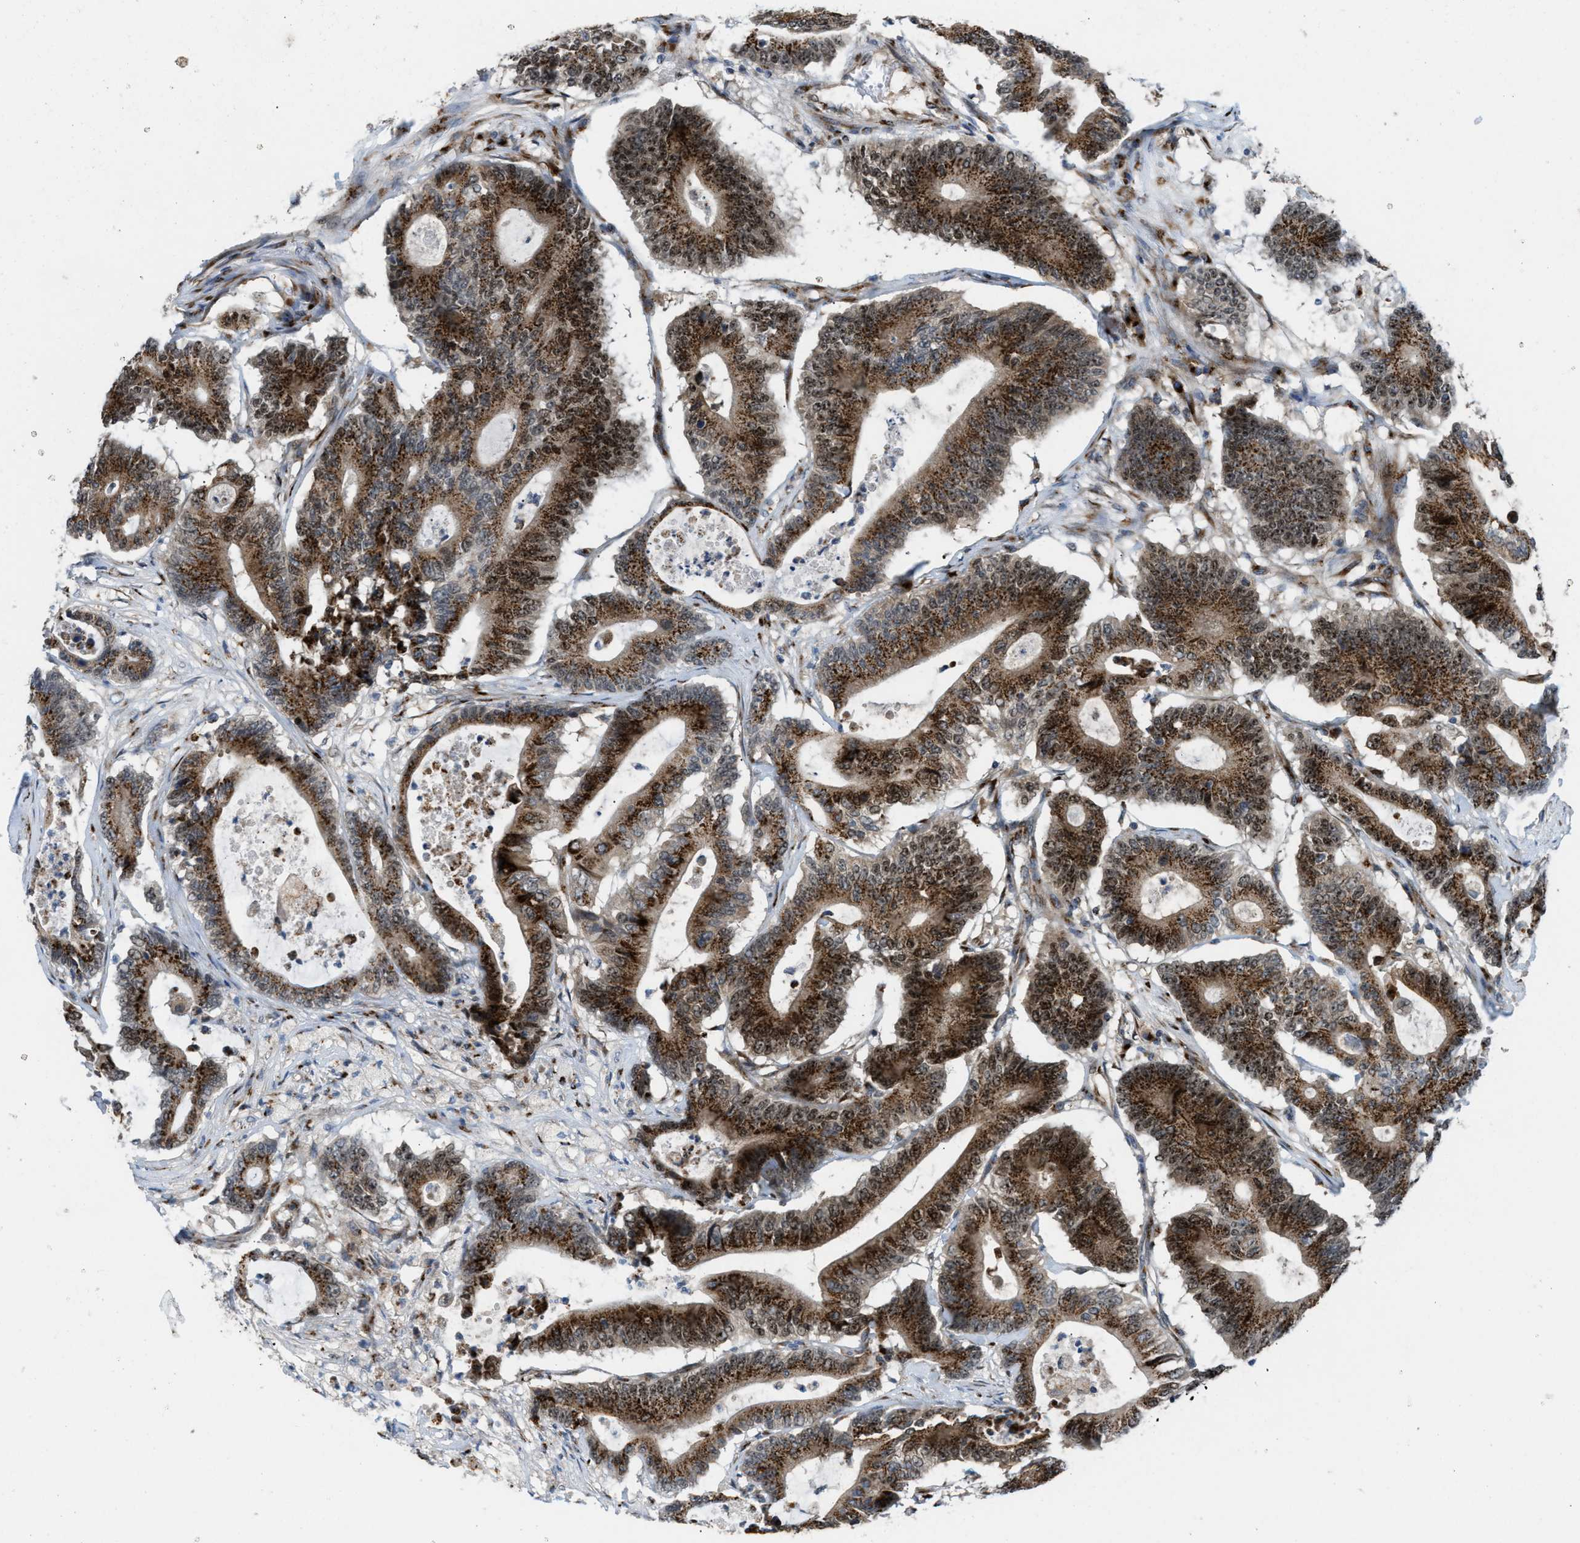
{"staining": {"intensity": "strong", "quantity": ">75%", "location": "cytoplasmic/membranous"}, "tissue": "colorectal cancer", "cell_type": "Tumor cells", "image_type": "cancer", "snomed": [{"axis": "morphology", "description": "Adenocarcinoma, NOS"}, {"axis": "topography", "description": "Colon"}], "caption": "Tumor cells display high levels of strong cytoplasmic/membranous expression in approximately >75% of cells in colorectal cancer. (DAB = brown stain, brightfield microscopy at high magnification).", "gene": "SLC38A10", "patient": {"sex": "female", "age": 84}}